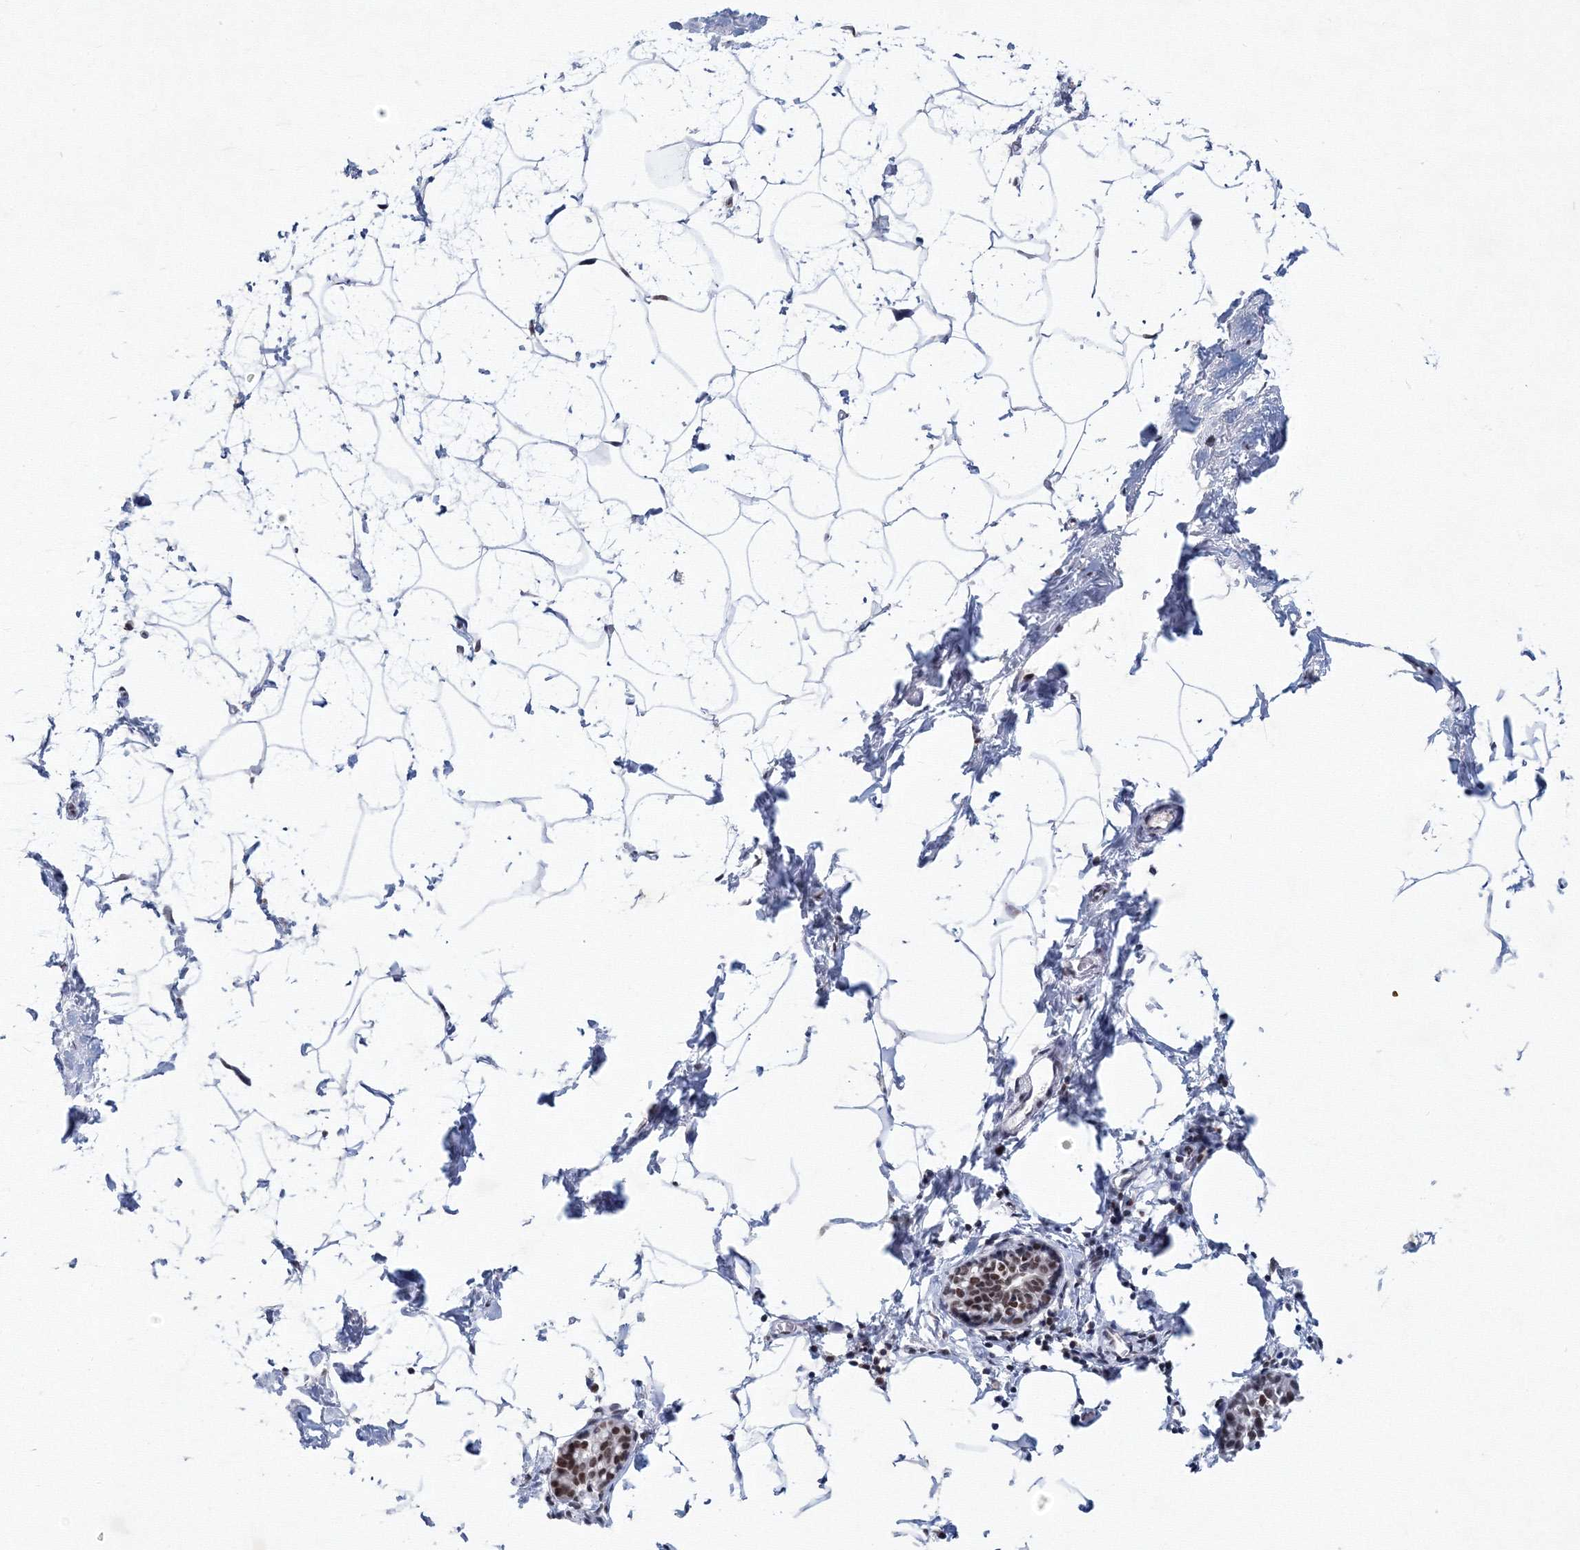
{"staining": {"intensity": "negative", "quantity": "none", "location": "none"}, "tissue": "breast", "cell_type": "Adipocytes", "image_type": "normal", "snomed": [{"axis": "morphology", "description": "Normal tissue, NOS"}, {"axis": "morphology", "description": "Lobular carcinoma"}, {"axis": "topography", "description": "Breast"}], "caption": "Breast stained for a protein using immunohistochemistry (IHC) reveals no expression adipocytes.", "gene": "SF3B6", "patient": {"sex": "female", "age": 62}}